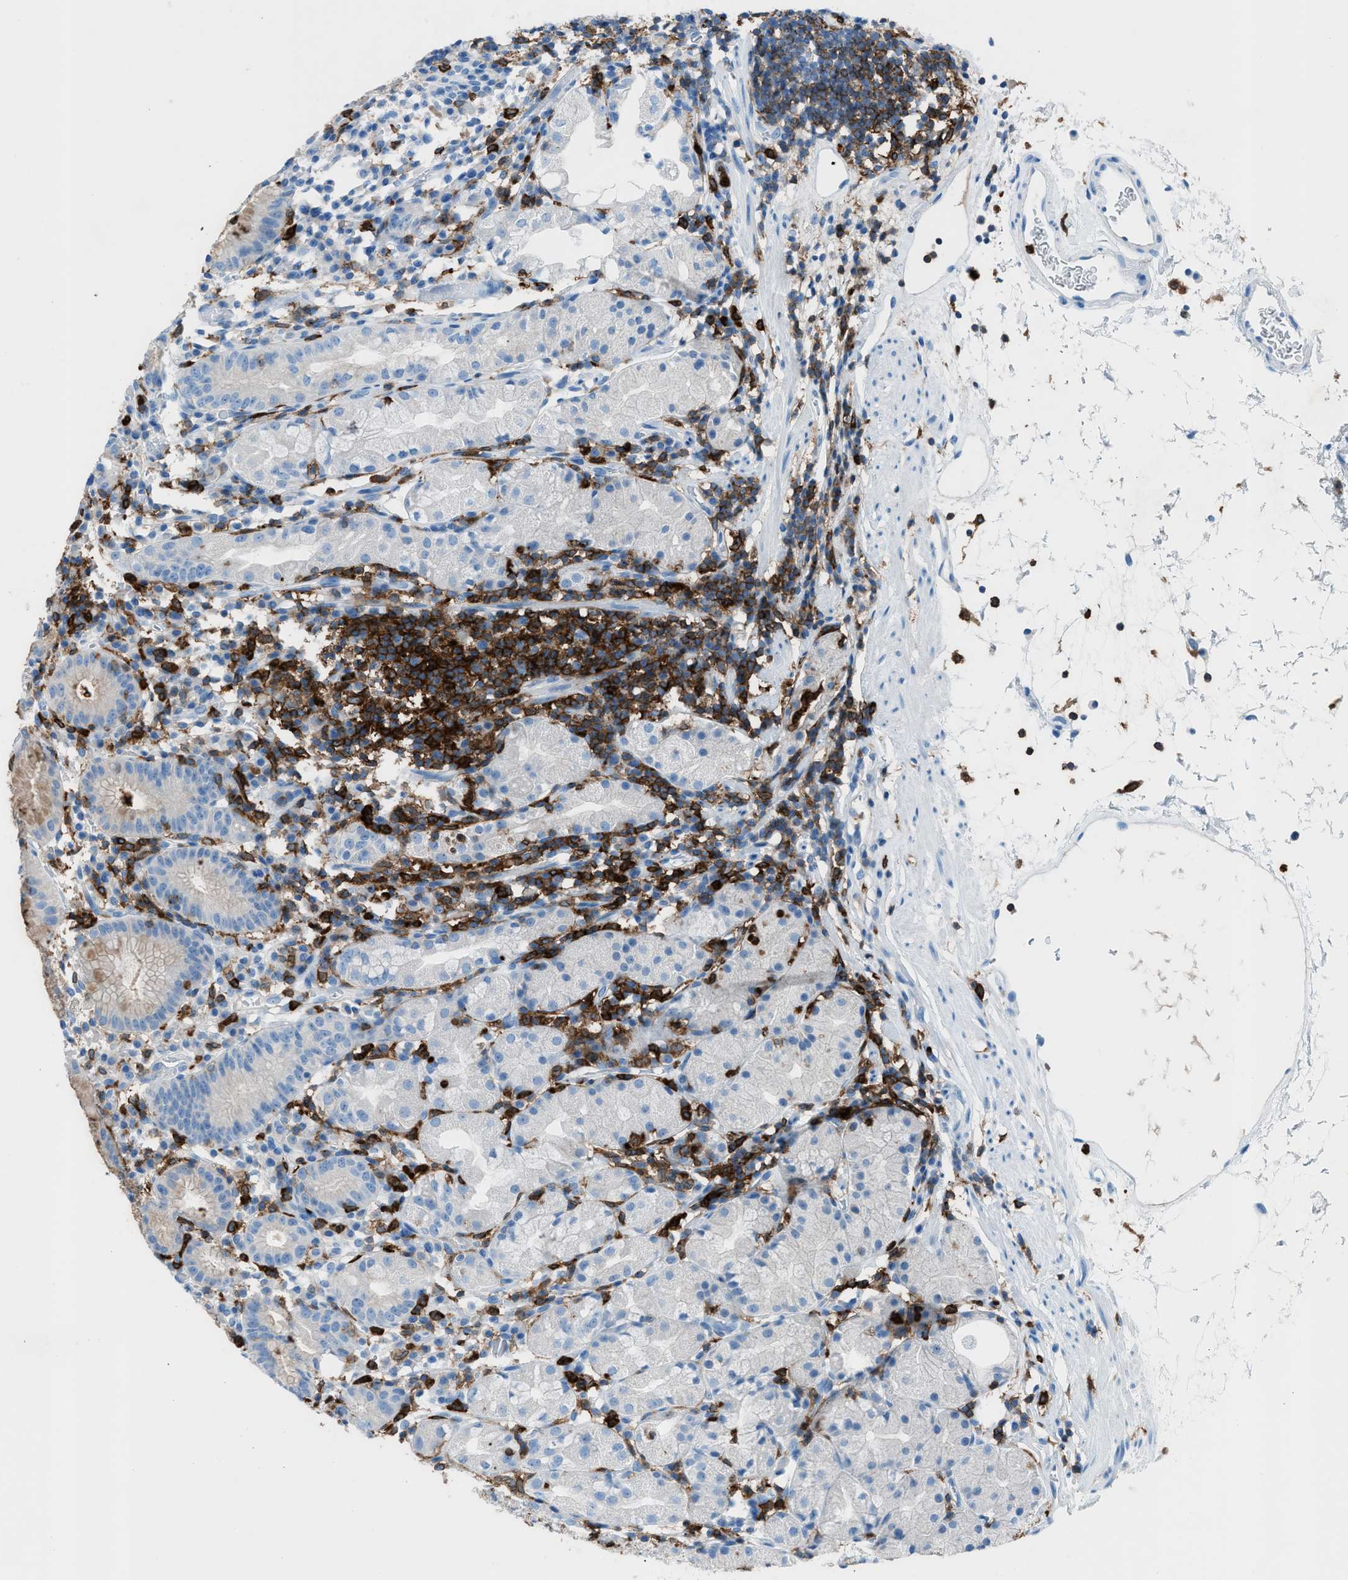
{"staining": {"intensity": "negative", "quantity": "none", "location": "none"}, "tissue": "stomach", "cell_type": "Glandular cells", "image_type": "normal", "snomed": [{"axis": "morphology", "description": "Normal tissue, NOS"}, {"axis": "topography", "description": "Stomach"}, {"axis": "topography", "description": "Stomach, lower"}], "caption": "Stomach stained for a protein using IHC reveals no staining glandular cells.", "gene": "ITGB2", "patient": {"sex": "female", "age": 75}}